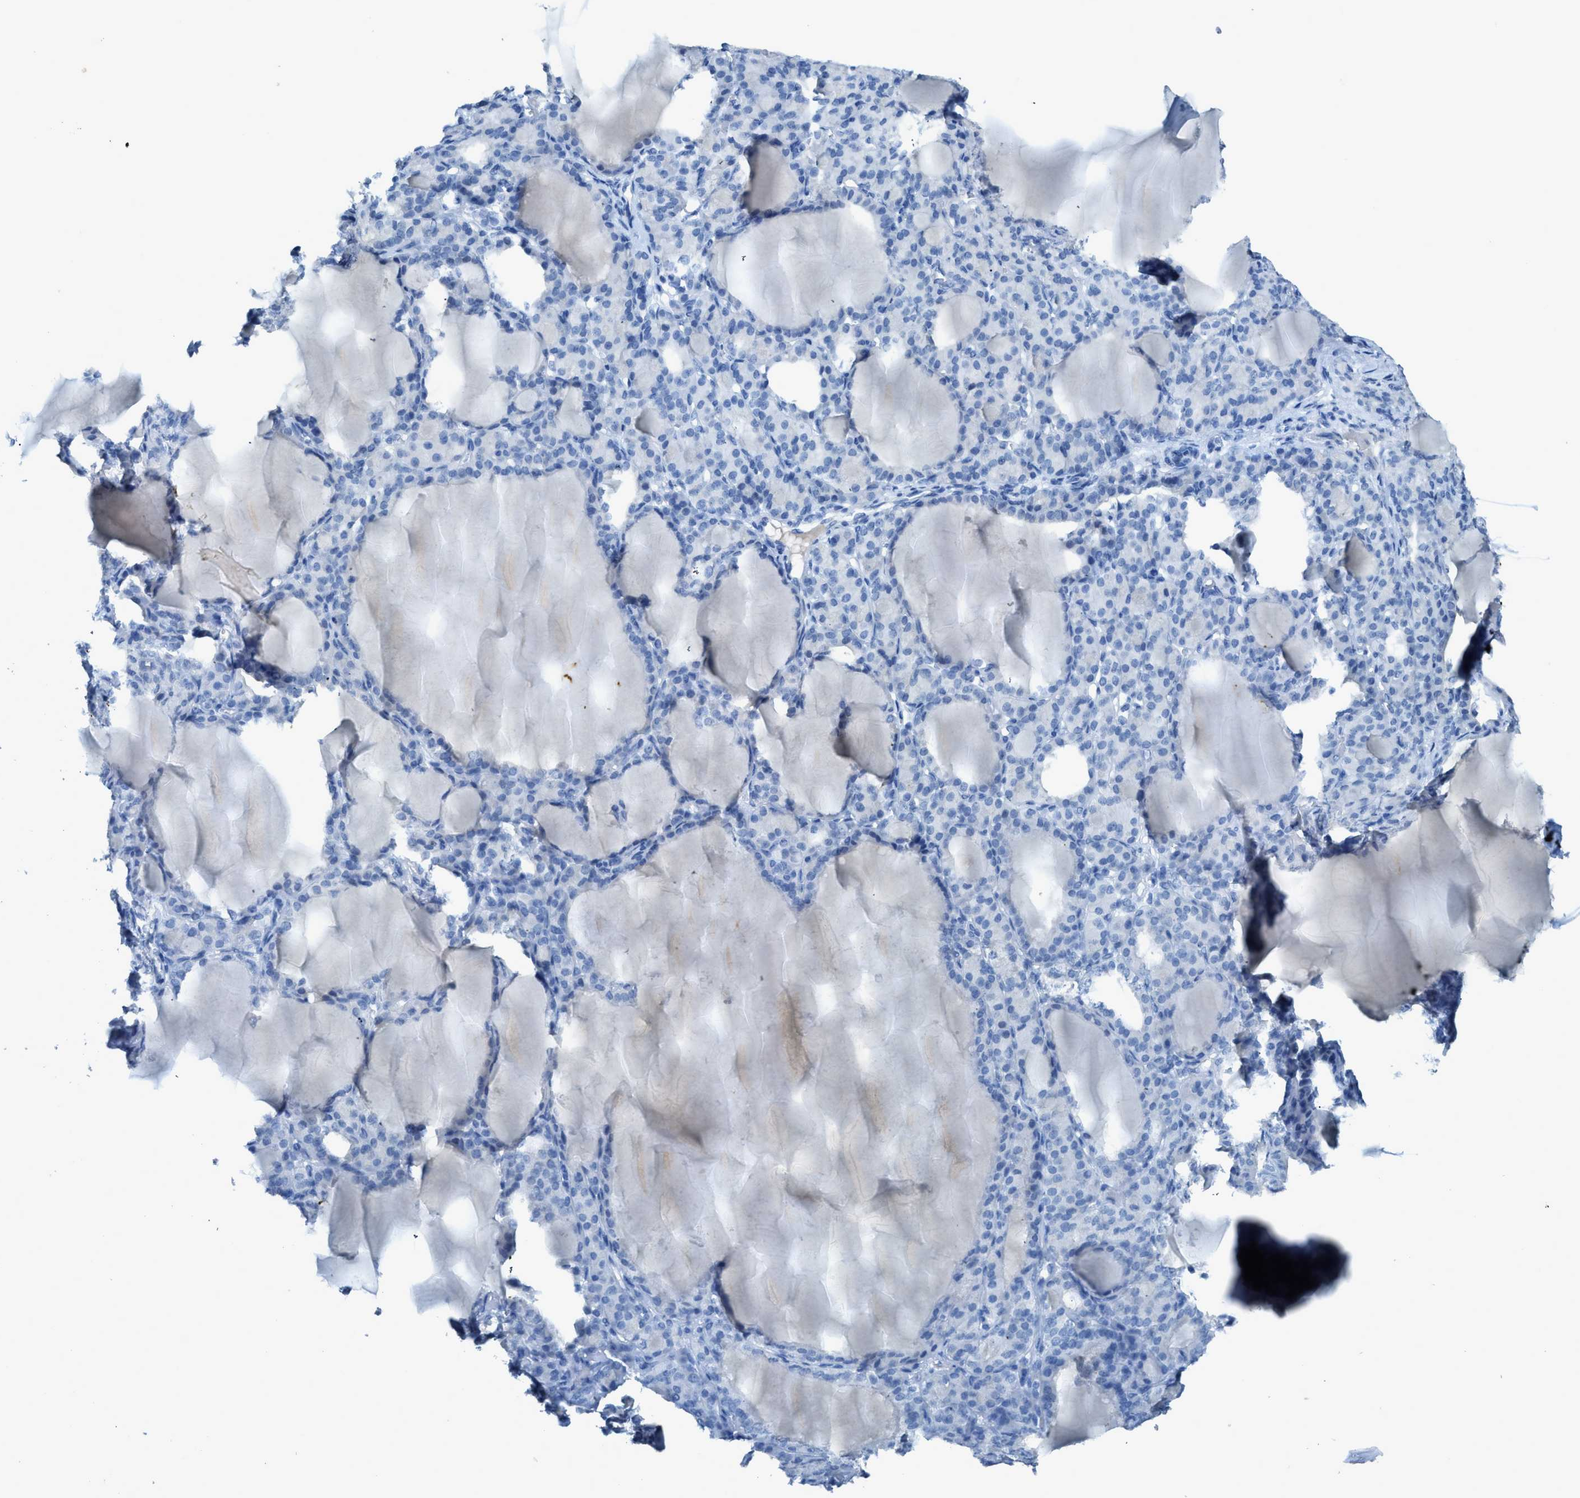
{"staining": {"intensity": "negative", "quantity": "none", "location": "none"}, "tissue": "thyroid gland", "cell_type": "Glandular cells", "image_type": "normal", "snomed": [{"axis": "morphology", "description": "Normal tissue, NOS"}, {"axis": "topography", "description": "Thyroid gland"}], "caption": "The IHC photomicrograph has no significant staining in glandular cells of thyroid gland.", "gene": "ACAN", "patient": {"sex": "female", "age": 28}}